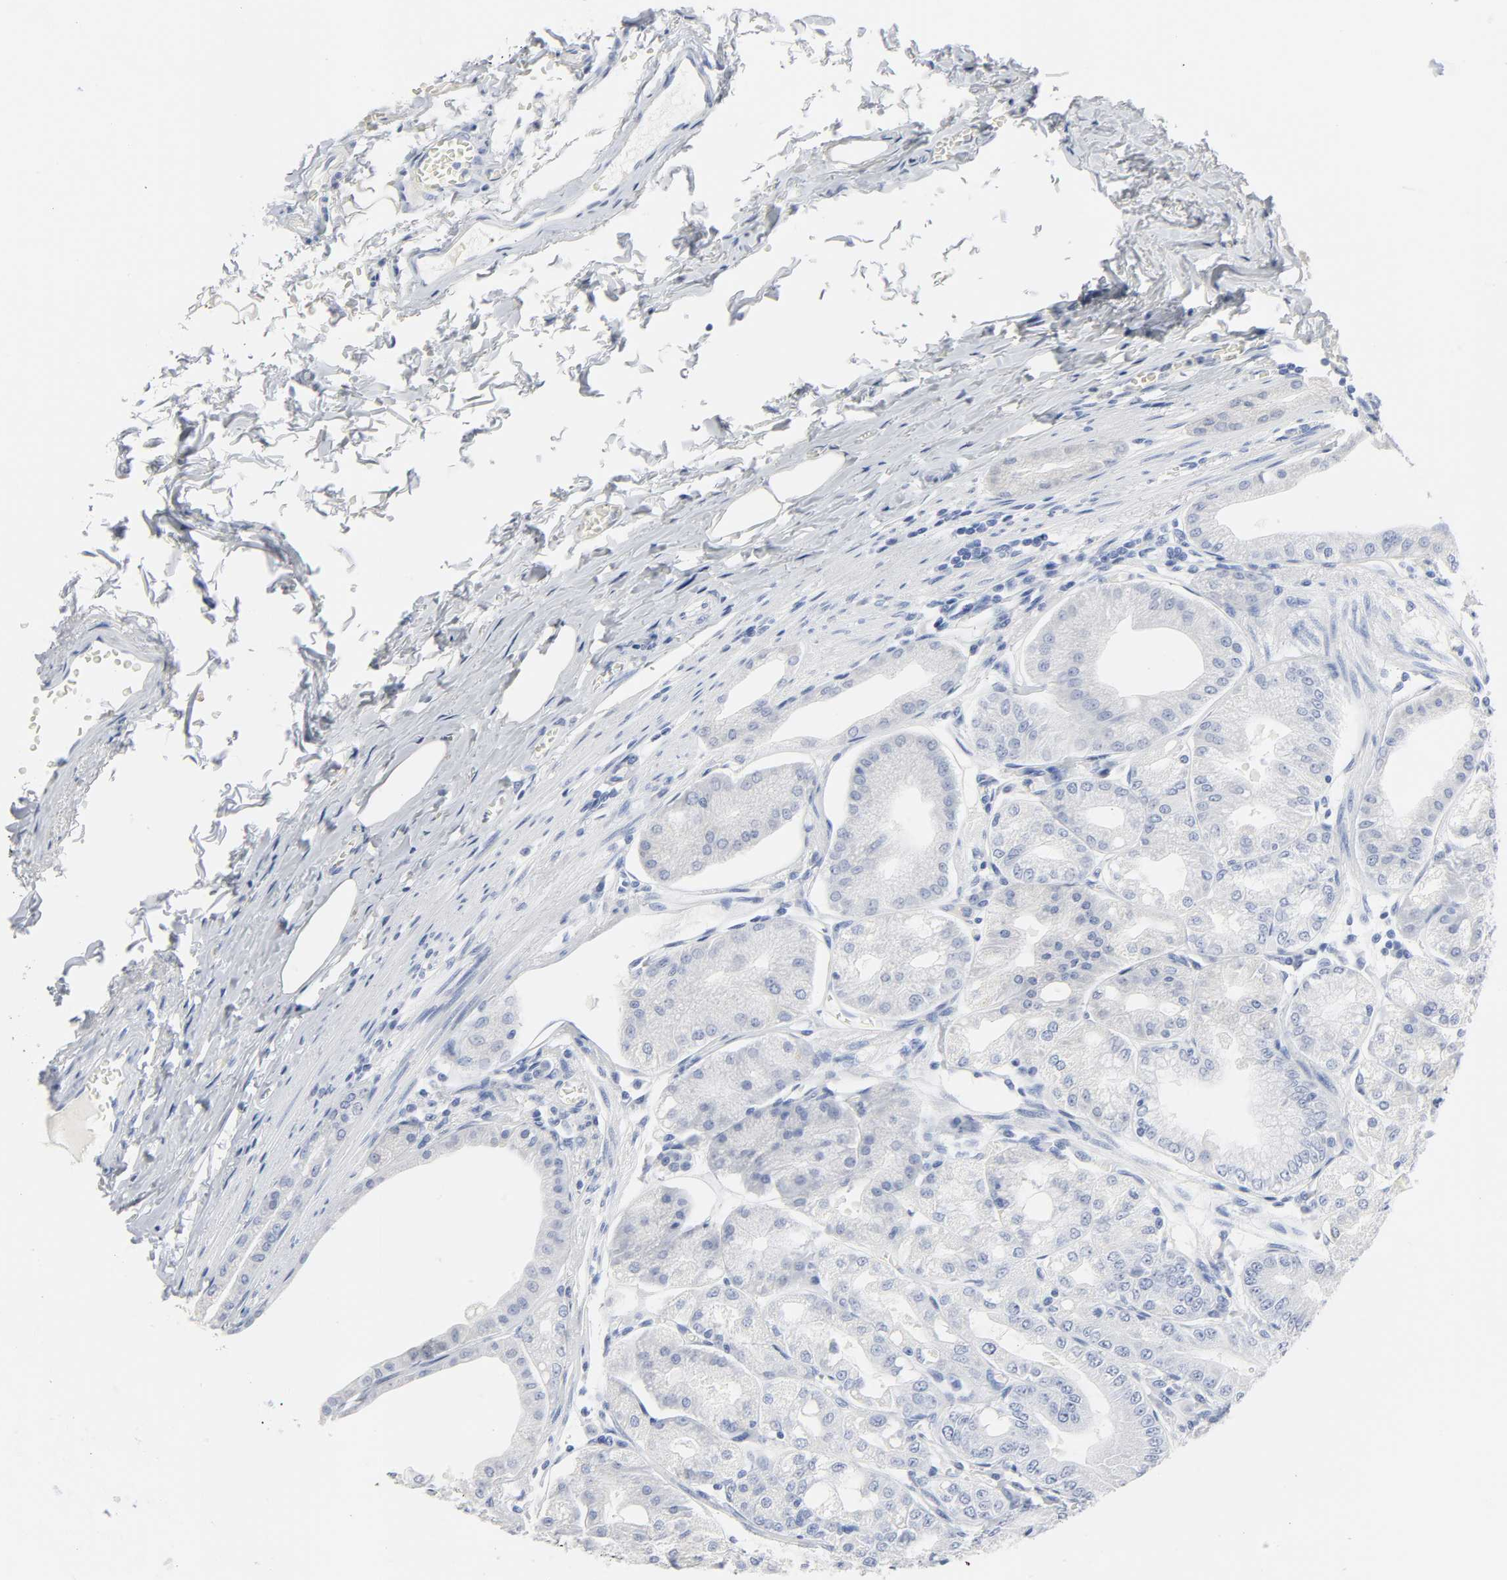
{"staining": {"intensity": "negative", "quantity": "none", "location": "none"}, "tissue": "stomach", "cell_type": "Glandular cells", "image_type": "normal", "snomed": [{"axis": "morphology", "description": "Normal tissue, NOS"}, {"axis": "topography", "description": "Stomach, lower"}], "caption": "Protein analysis of normal stomach exhibits no significant positivity in glandular cells.", "gene": "ACP3", "patient": {"sex": "male", "age": 71}}